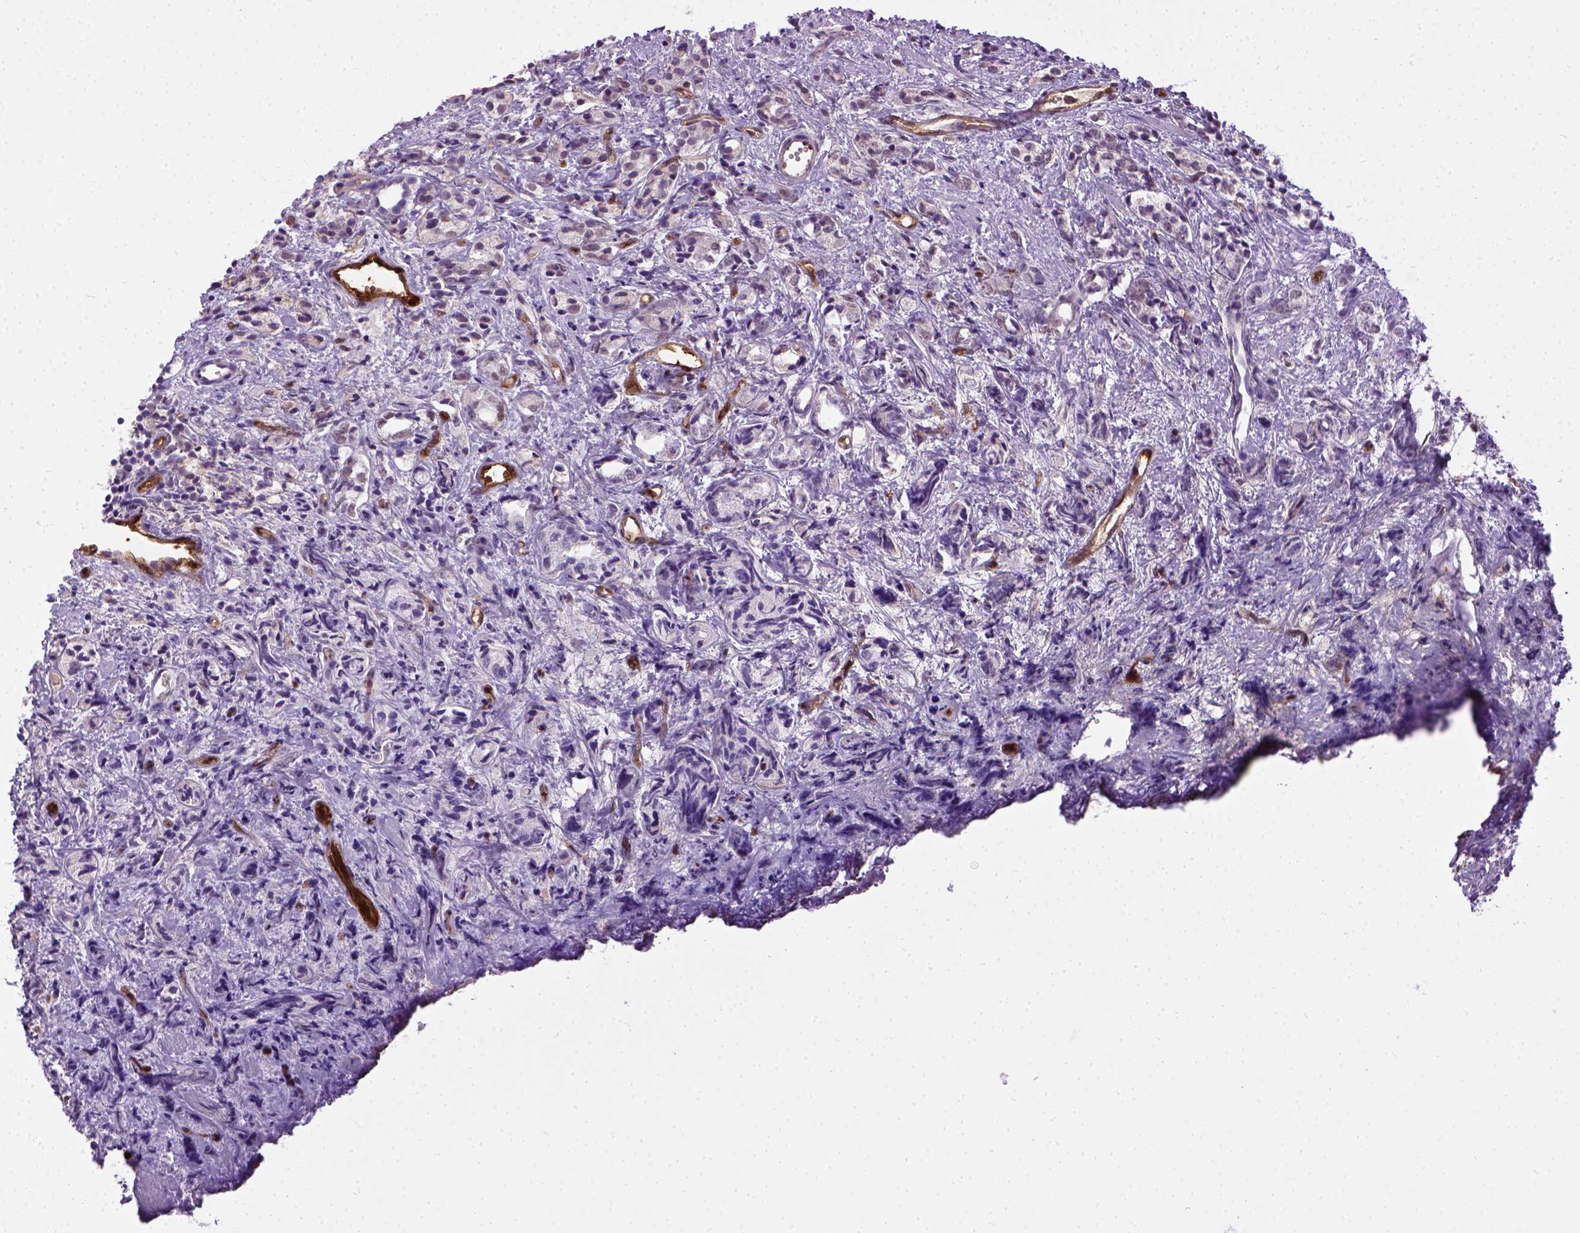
{"staining": {"intensity": "negative", "quantity": "none", "location": "none"}, "tissue": "prostate cancer", "cell_type": "Tumor cells", "image_type": "cancer", "snomed": [{"axis": "morphology", "description": "Adenocarcinoma, High grade"}, {"axis": "topography", "description": "Prostate"}], "caption": "IHC image of prostate high-grade adenocarcinoma stained for a protein (brown), which demonstrates no staining in tumor cells.", "gene": "ENG", "patient": {"sex": "male", "age": 53}}